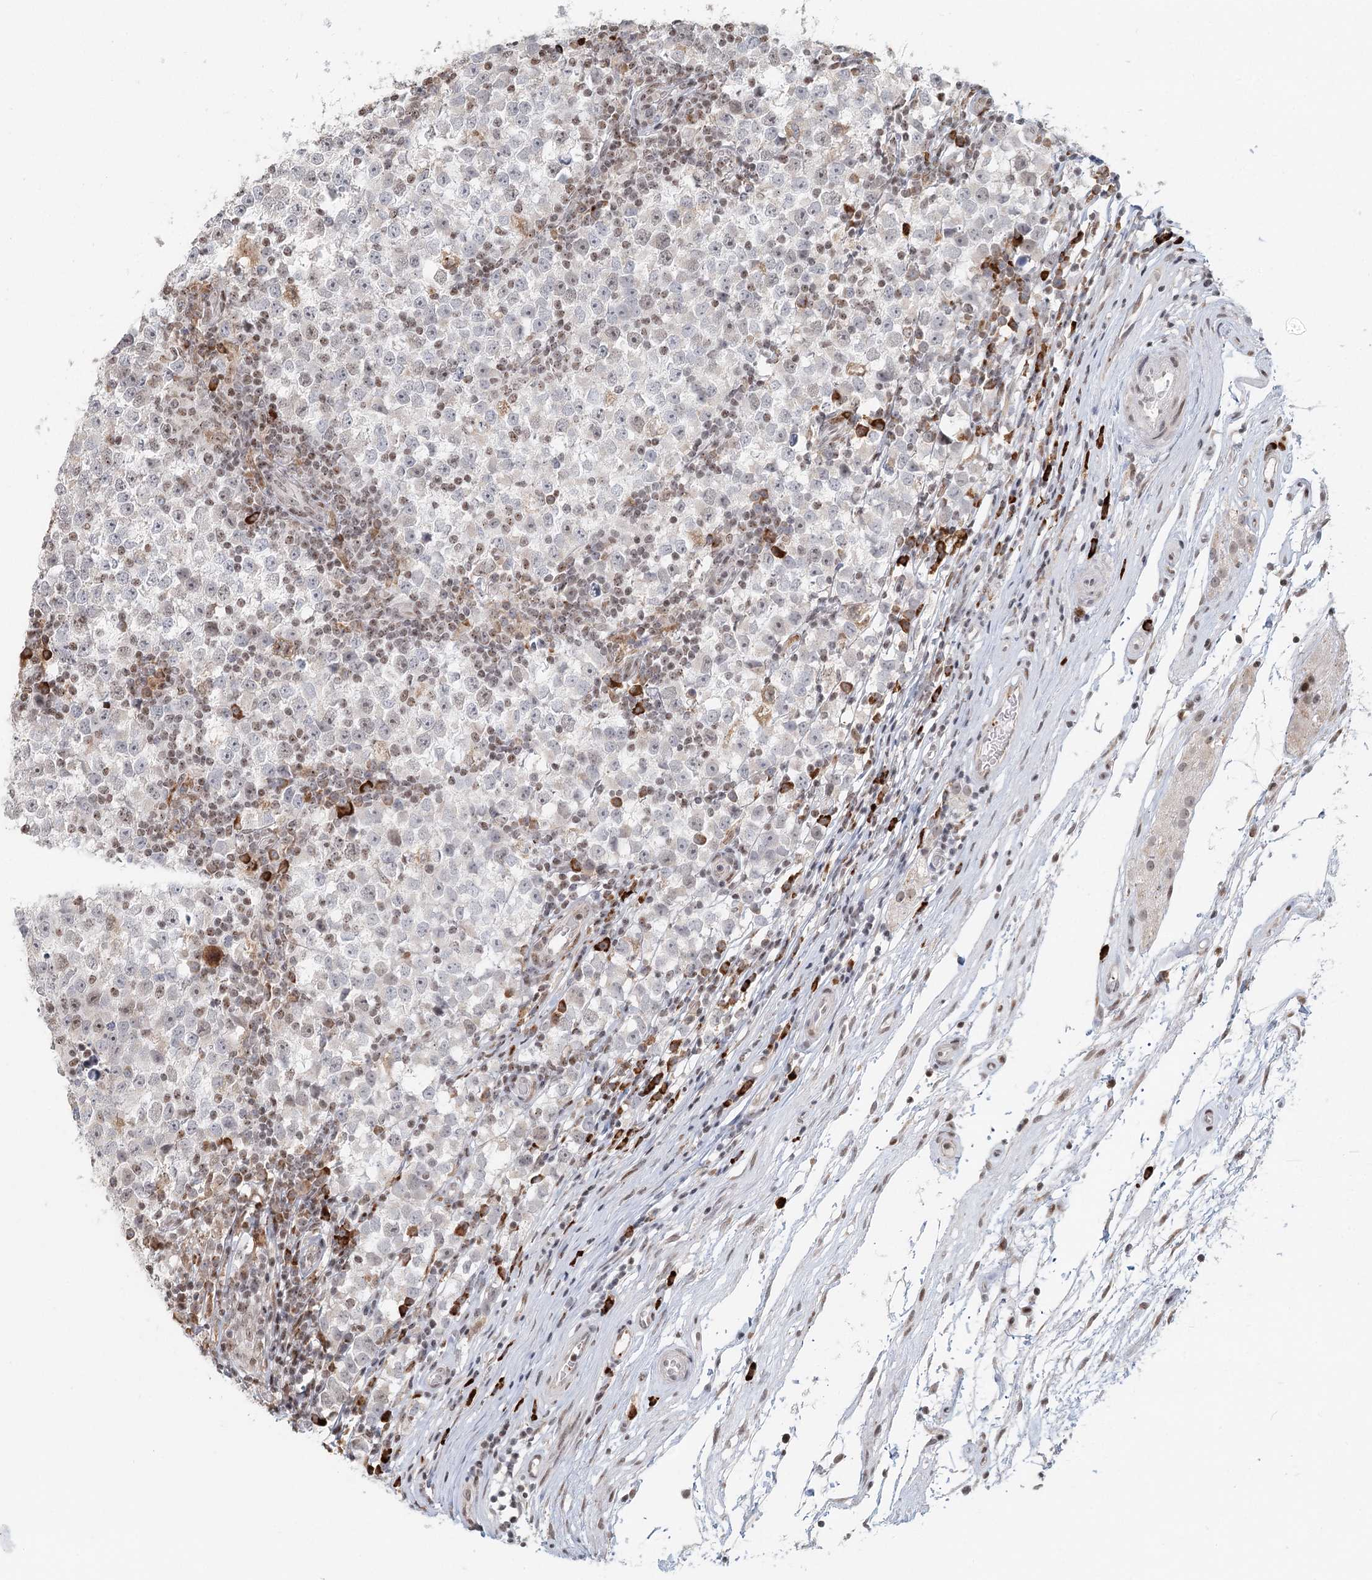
{"staining": {"intensity": "negative", "quantity": "none", "location": "none"}, "tissue": "testis cancer", "cell_type": "Tumor cells", "image_type": "cancer", "snomed": [{"axis": "morphology", "description": "Seminoma, NOS"}, {"axis": "topography", "description": "Testis"}], "caption": "Immunohistochemical staining of seminoma (testis) demonstrates no significant expression in tumor cells.", "gene": "BNIP5", "patient": {"sex": "male", "age": 65}}